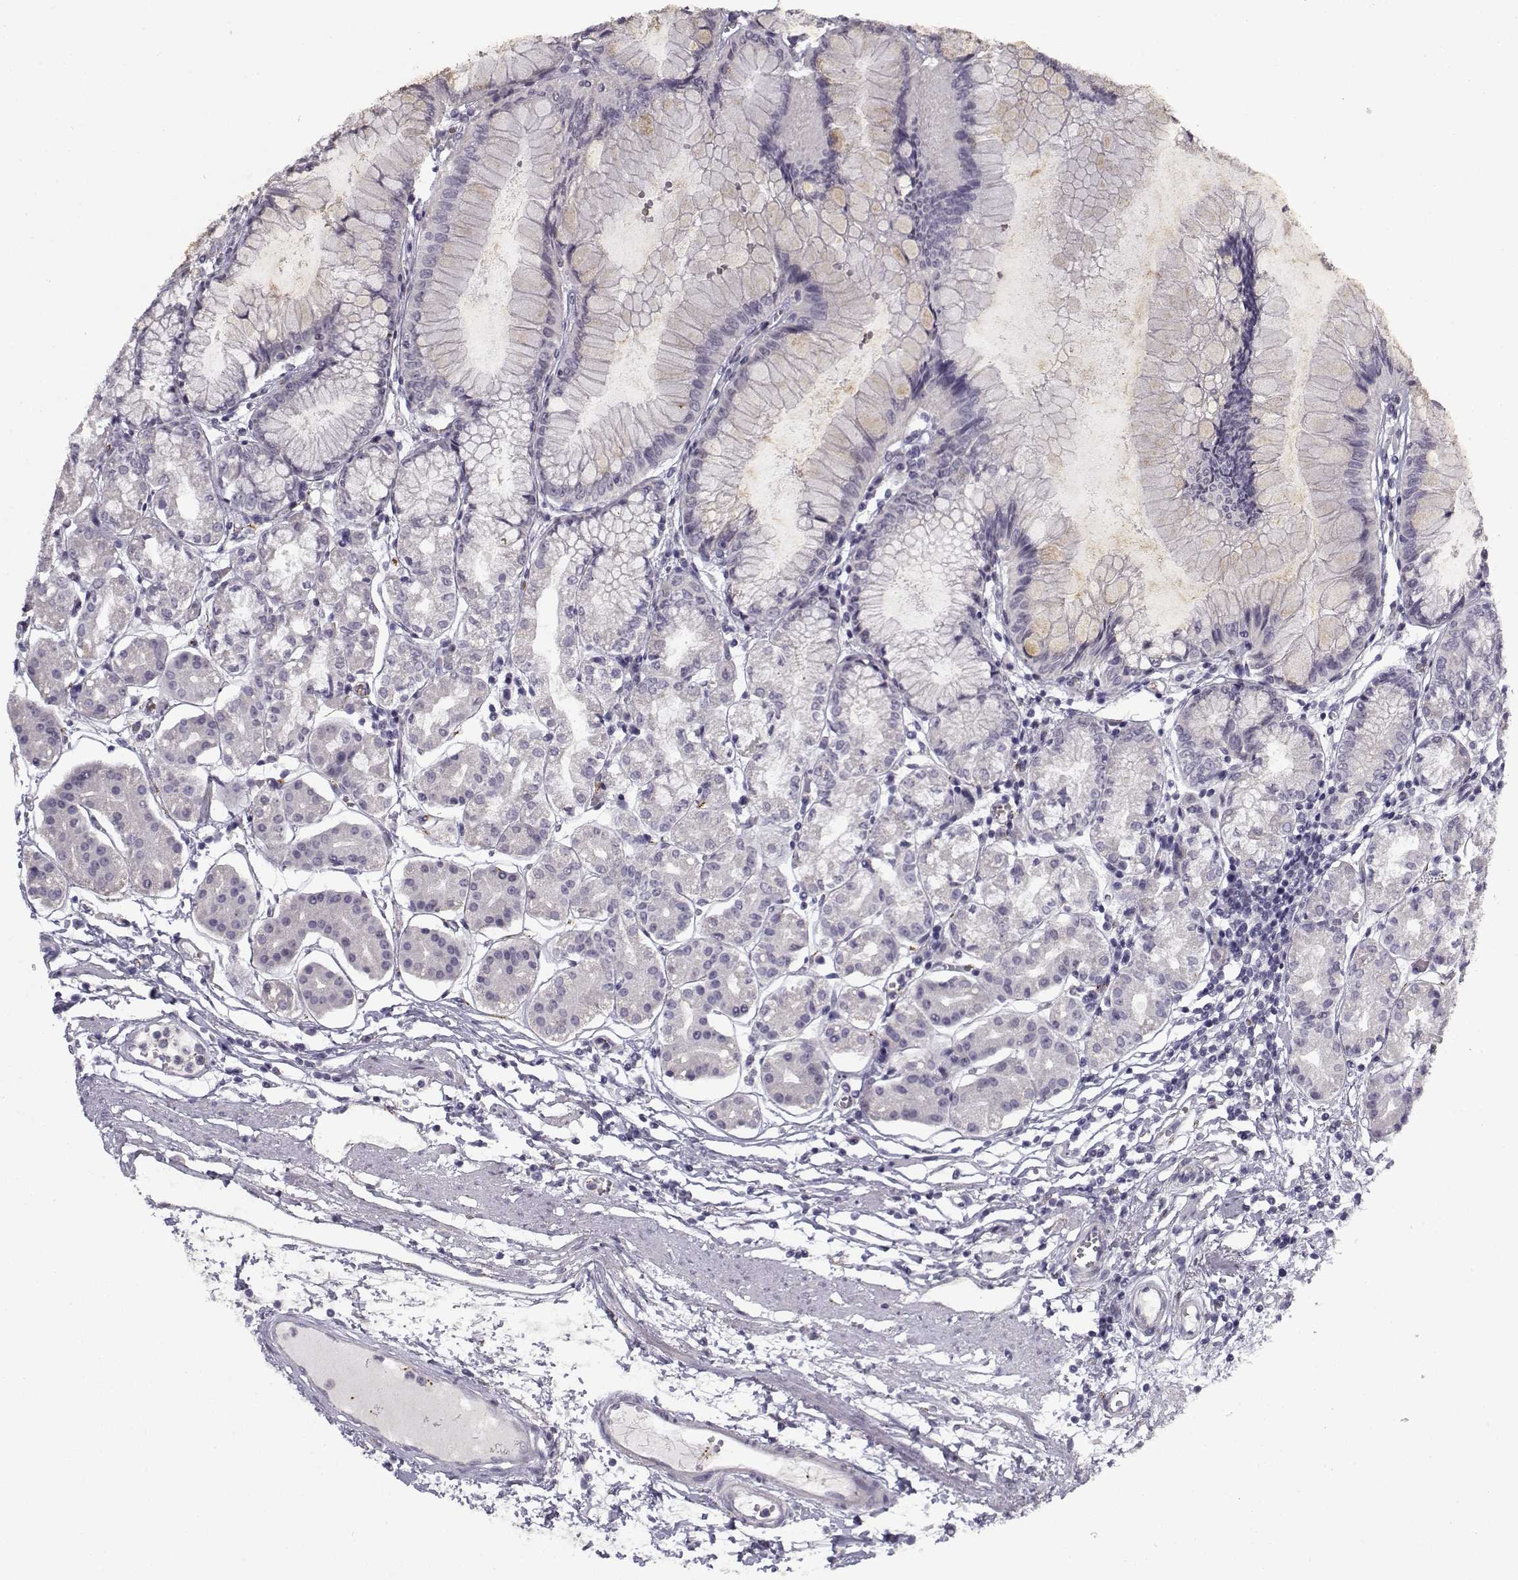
{"staining": {"intensity": "negative", "quantity": "none", "location": "none"}, "tissue": "stomach", "cell_type": "Glandular cells", "image_type": "normal", "snomed": [{"axis": "morphology", "description": "Normal tissue, NOS"}, {"axis": "topography", "description": "Skeletal muscle"}, {"axis": "topography", "description": "Stomach"}], "caption": "IHC image of unremarkable stomach stained for a protein (brown), which exhibits no expression in glandular cells. (DAB IHC with hematoxylin counter stain).", "gene": "SNCA", "patient": {"sex": "female", "age": 57}}